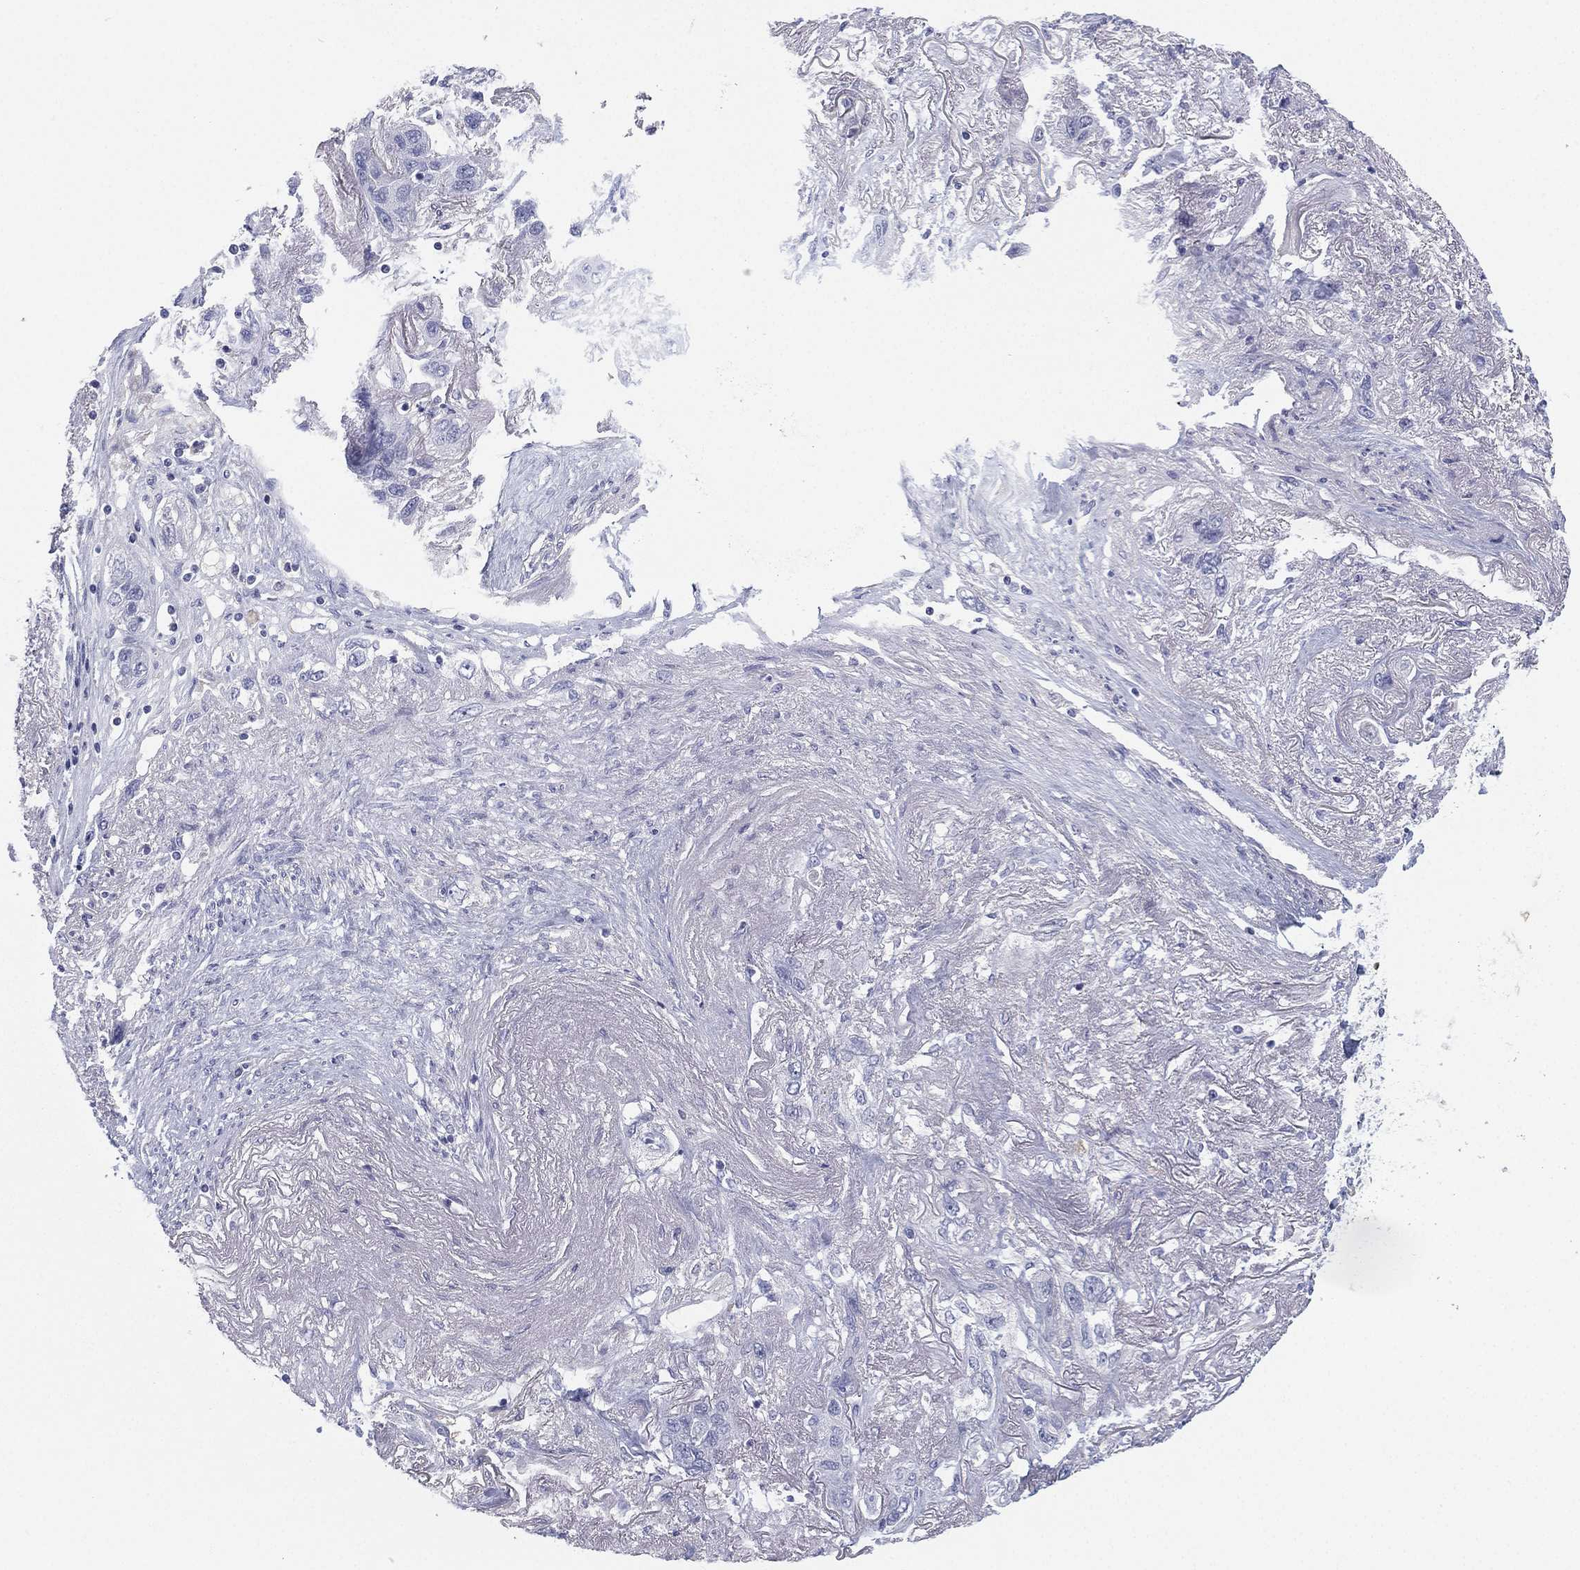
{"staining": {"intensity": "negative", "quantity": "none", "location": "none"}, "tissue": "lung cancer", "cell_type": "Tumor cells", "image_type": "cancer", "snomed": [{"axis": "morphology", "description": "Squamous cell carcinoma, NOS"}, {"axis": "topography", "description": "Lung"}], "caption": "Tumor cells show no significant protein expression in lung squamous cell carcinoma. (Stains: DAB IHC with hematoxylin counter stain, Microscopy: brightfield microscopy at high magnification).", "gene": "CYP2D6", "patient": {"sex": "female", "age": 70}}